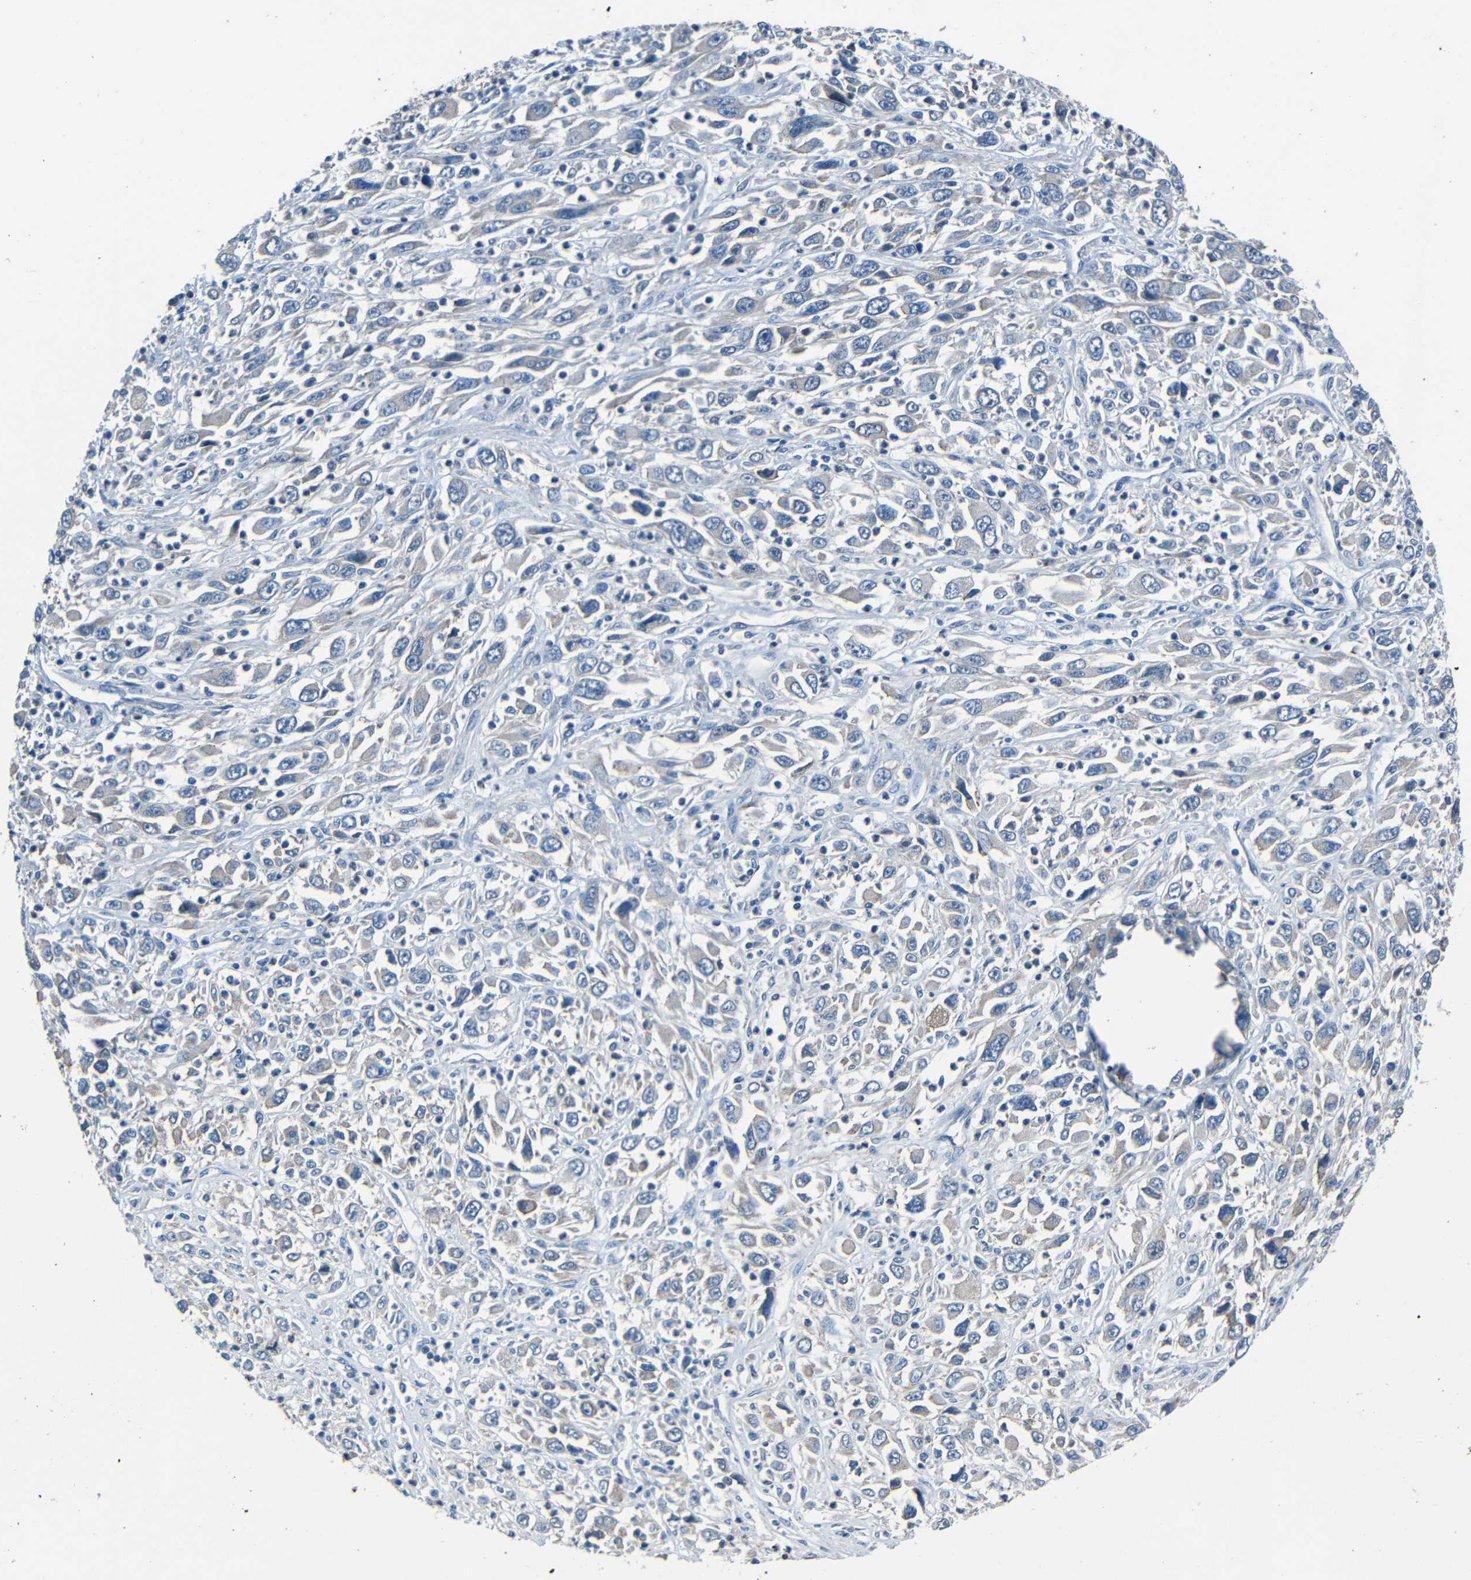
{"staining": {"intensity": "negative", "quantity": "none", "location": "none"}, "tissue": "melanoma", "cell_type": "Tumor cells", "image_type": "cancer", "snomed": [{"axis": "morphology", "description": "Malignant melanoma, Metastatic site"}, {"axis": "topography", "description": "Skin"}], "caption": "Immunohistochemical staining of human melanoma exhibits no significant expression in tumor cells.", "gene": "SLA", "patient": {"sex": "female", "age": 56}}